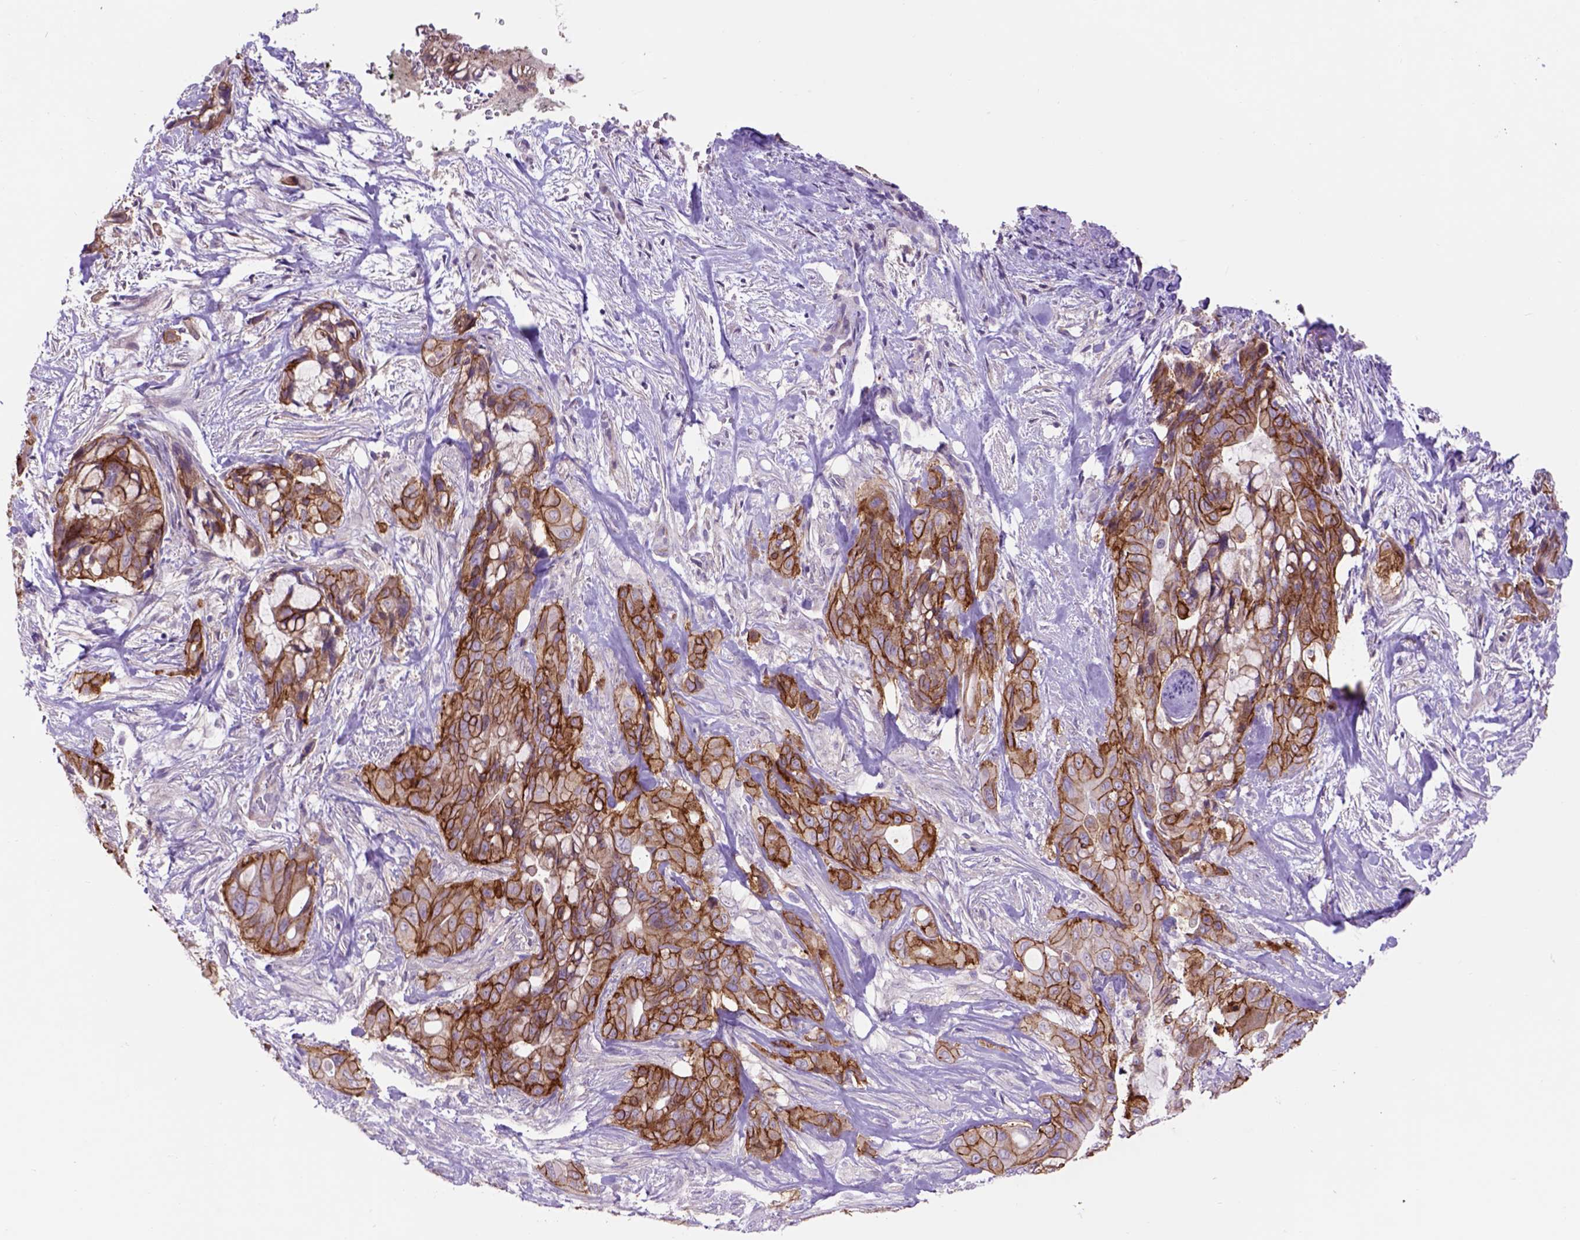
{"staining": {"intensity": "moderate", "quantity": ">75%", "location": "cytoplasmic/membranous"}, "tissue": "pancreatic cancer", "cell_type": "Tumor cells", "image_type": "cancer", "snomed": [{"axis": "morphology", "description": "Adenocarcinoma, NOS"}, {"axis": "topography", "description": "Pancreas"}], "caption": "Immunohistochemical staining of human pancreatic adenocarcinoma reveals medium levels of moderate cytoplasmic/membranous staining in approximately >75% of tumor cells.", "gene": "EGFR", "patient": {"sex": "male", "age": 71}}